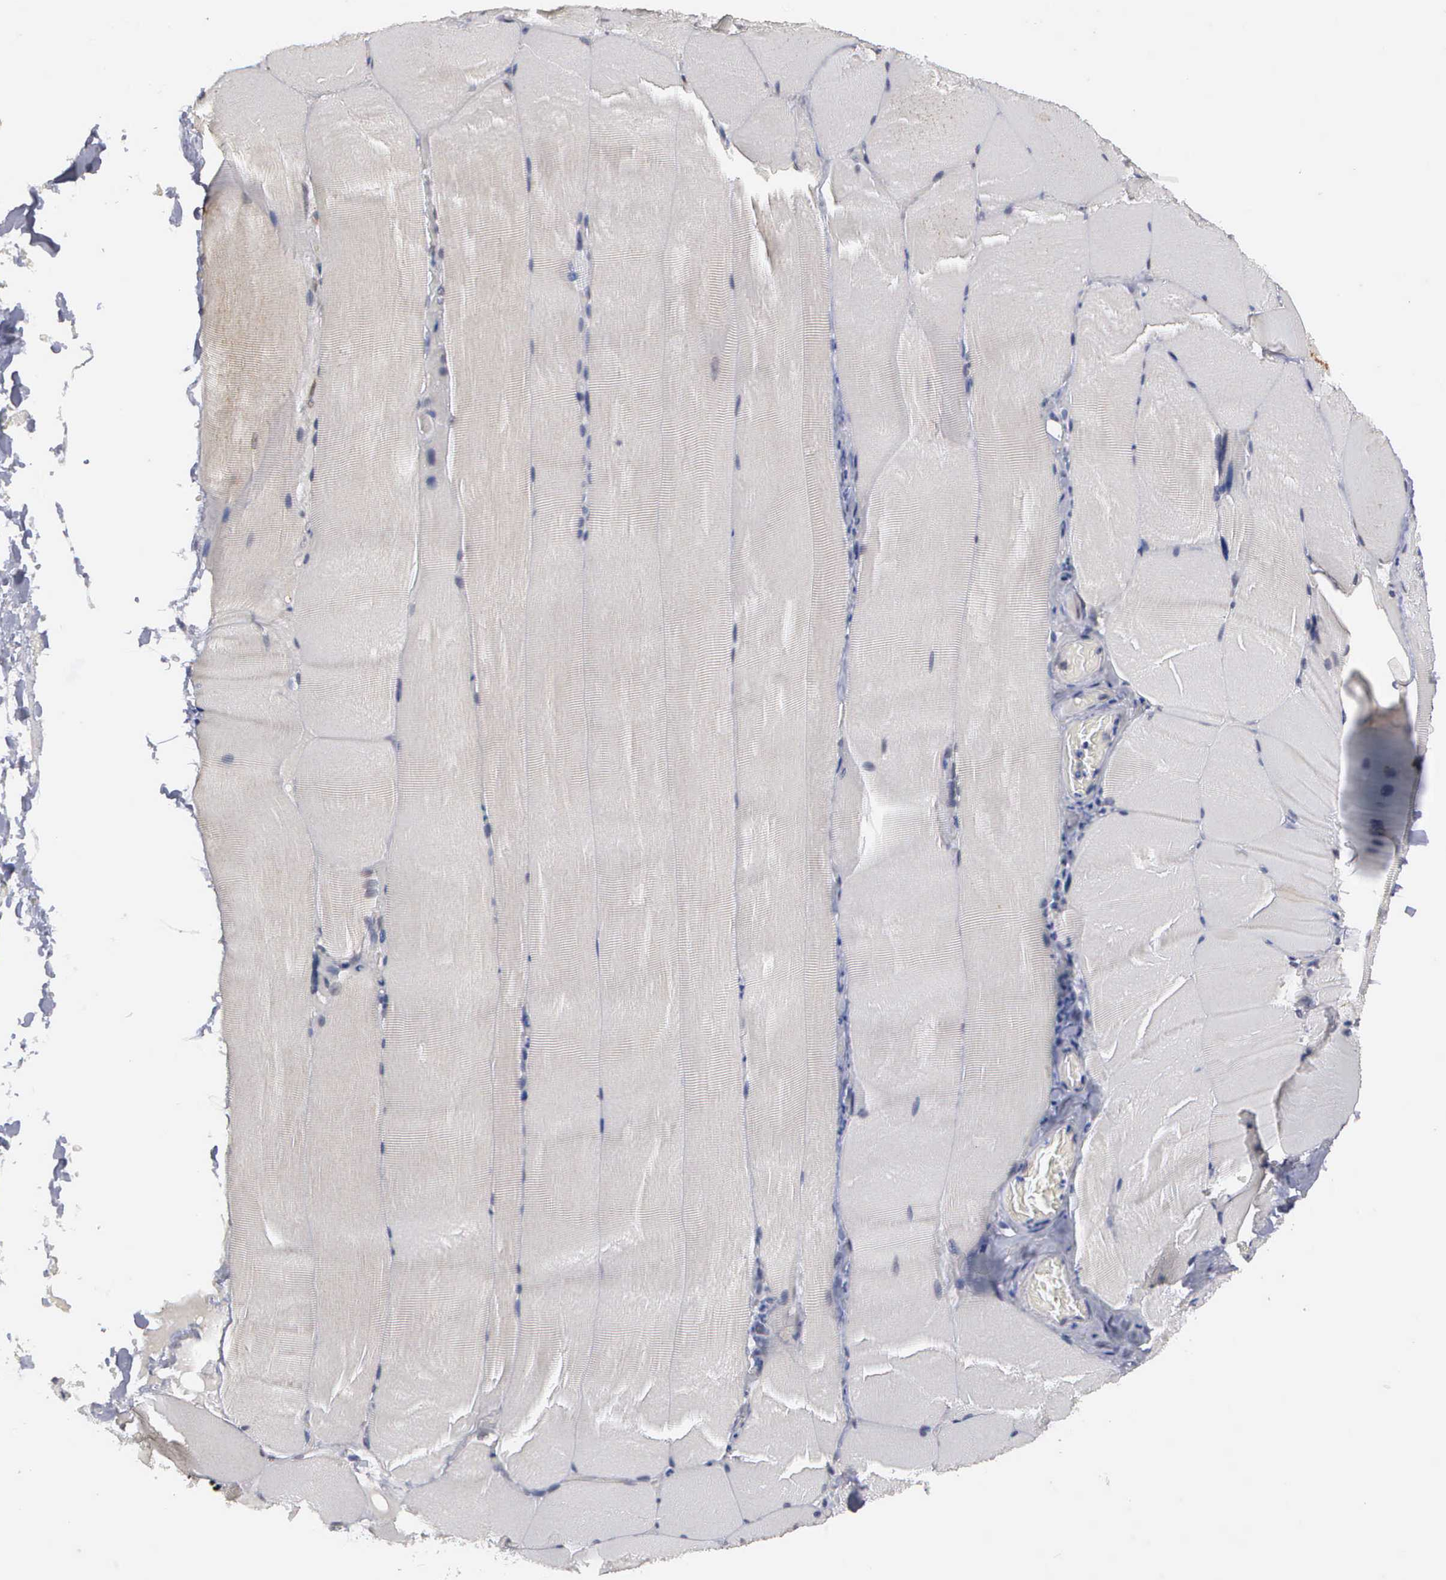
{"staining": {"intensity": "negative", "quantity": "none", "location": "none"}, "tissue": "skeletal muscle", "cell_type": "Myocytes", "image_type": "normal", "snomed": [{"axis": "morphology", "description": "Normal tissue, NOS"}, {"axis": "topography", "description": "Skeletal muscle"}], "caption": "Immunohistochemistry (IHC) of unremarkable human skeletal muscle reveals no positivity in myocytes.", "gene": "ZBTB33", "patient": {"sex": "male", "age": 71}}